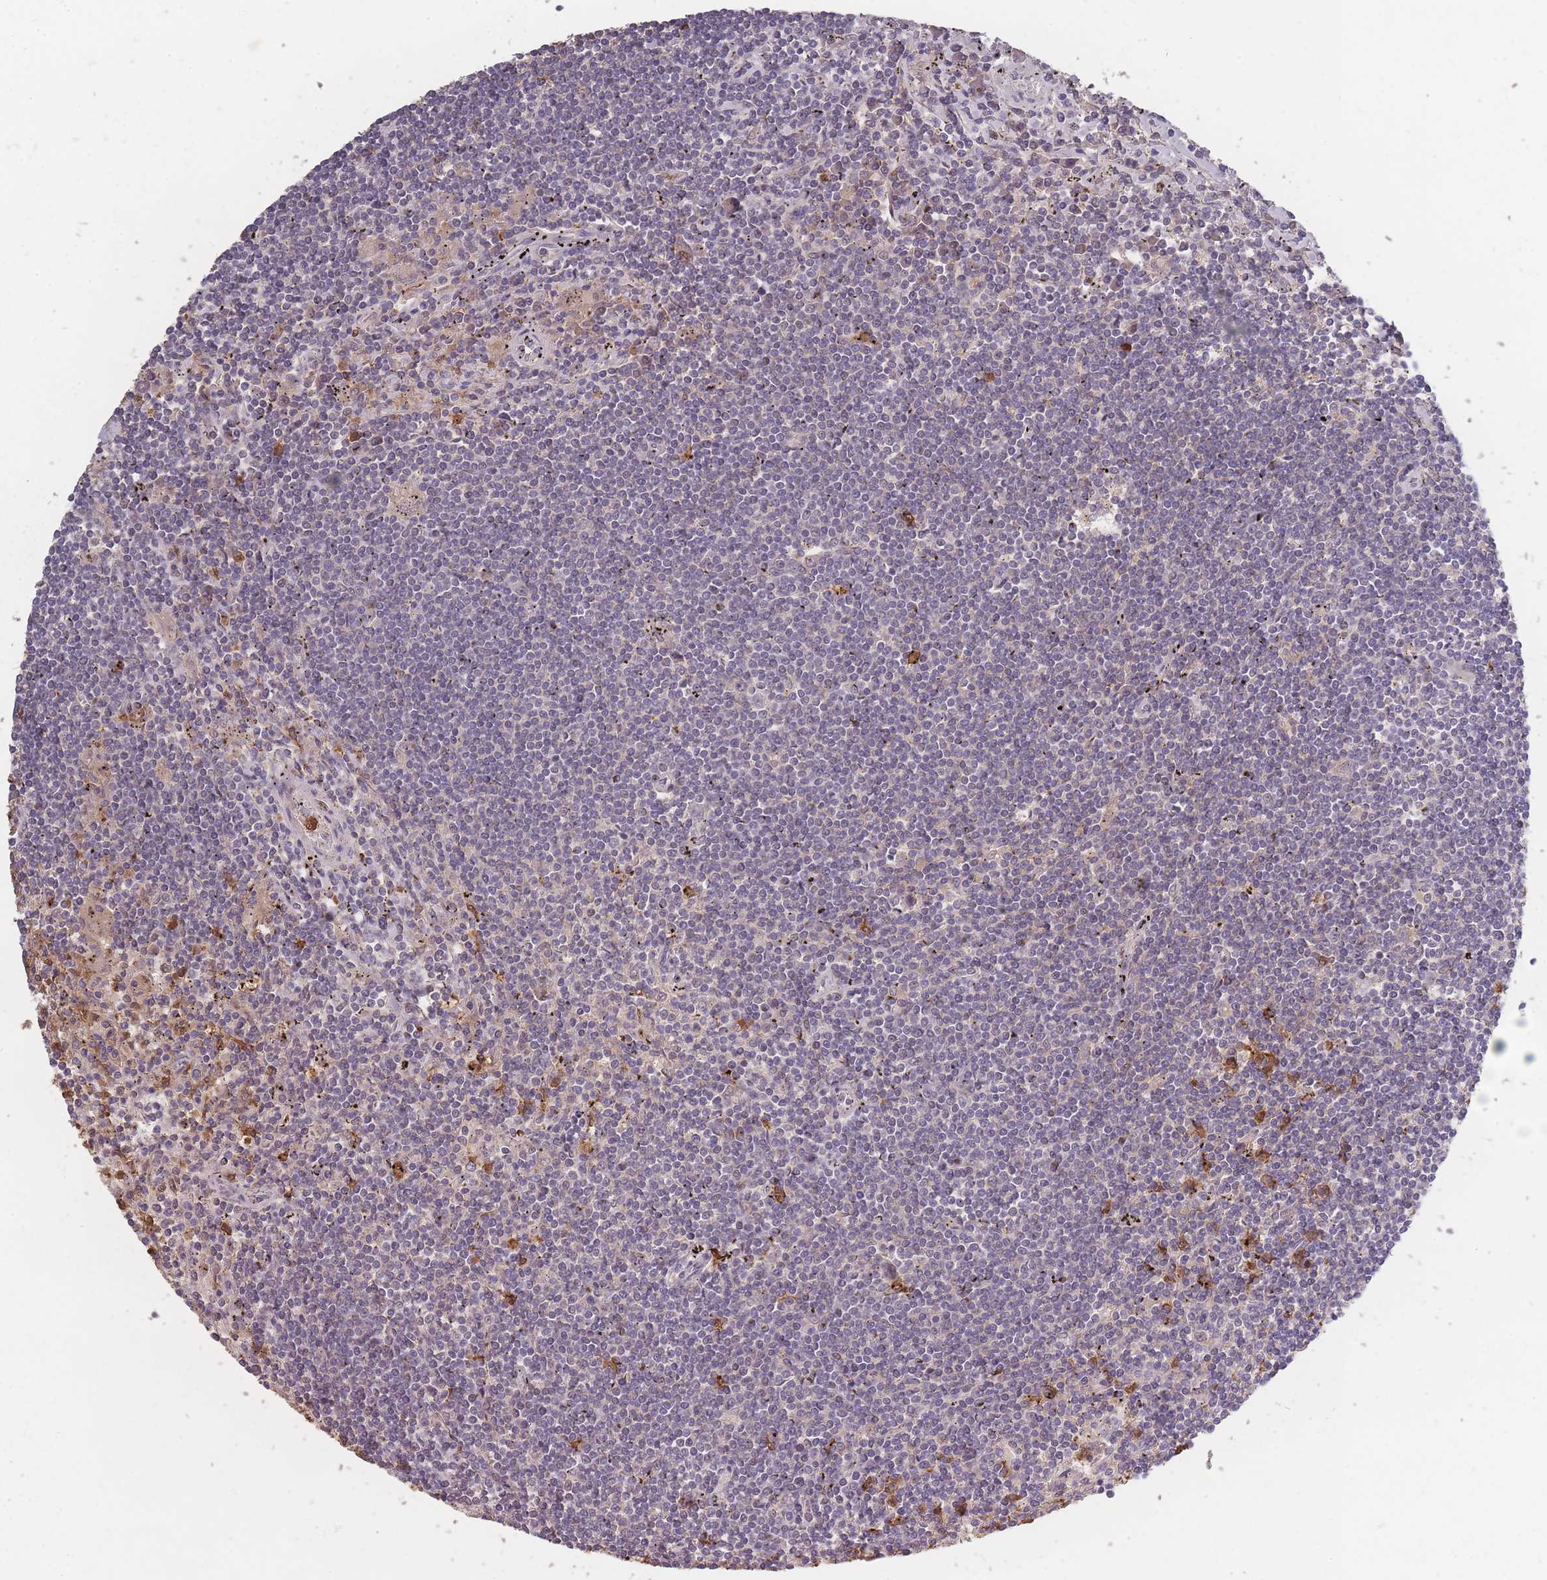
{"staining": {"intensity": "negative", "quantity": "none", "location": "none"}, "tissue": "lymphoma", "cell_type": "Tumor cells", "image_type": "cancer", "snomed": [{"axis": "morphology", "description": "Malignant lymphoma, non-Hodgkin's type, Low grade"}, {"axis": "topography", "description": "Spleen"}], "caption": "Immunohistochemical staining of human lymphoma exhibits no significant expression in tumor cells.", "gene": "BST1", "patient": {"sex": "male", "age": 76}}